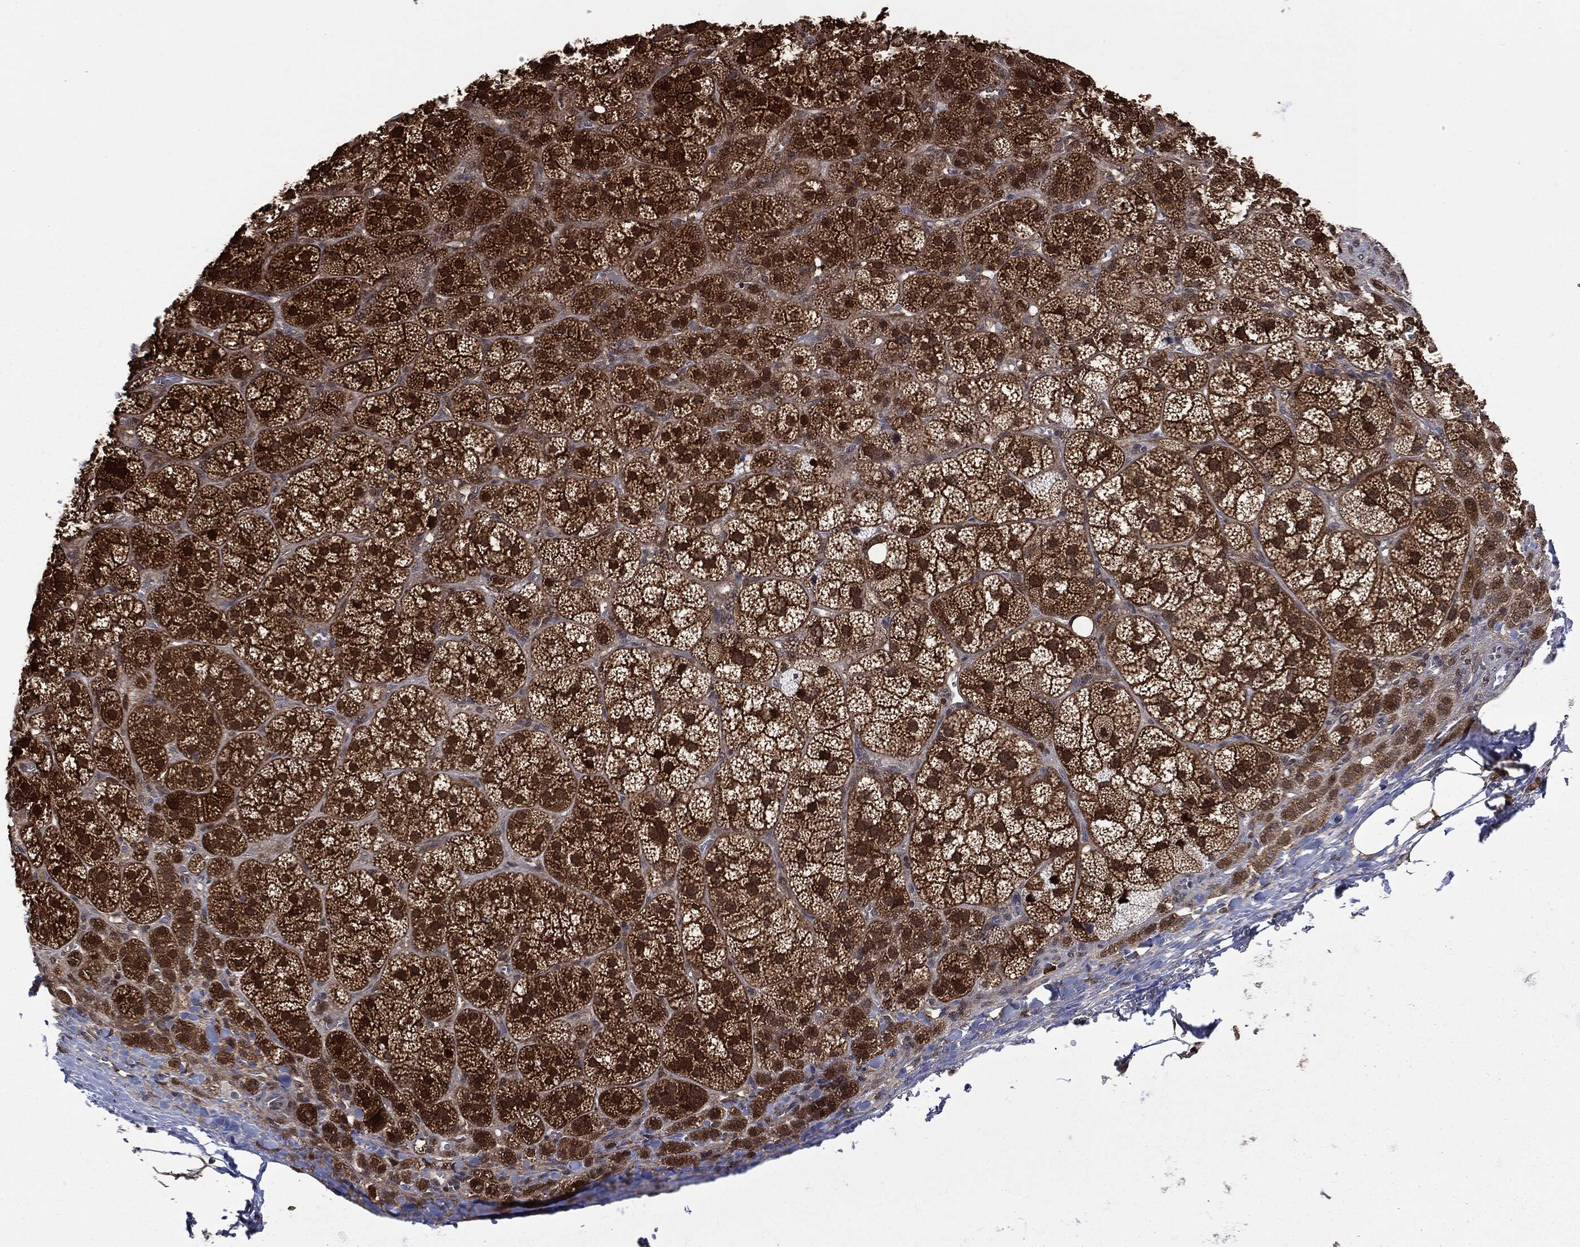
{"staining": {"intensity": "strong", "quantity": ">75%", "location": "cytoplasmic/membranous,nuclear"}, "tissue": "adrenal gland", "cell_type": "Glandular cells", "image_type": "normal", "snomed": [{"axis": "morphology", "description": "Normal tissue, NOS"}, {"axis": "topography", "description": "Adrenal gland"}], "caption": "The micrograph displays immunohistochemical staining of unremarkable adrenal gland. There is strong cytoplasmic/membranous,nuclear staining is present in approximately >75% of glandular cells.", "gene": "GPI", "patient": {"sex": "female", "age": 60}}